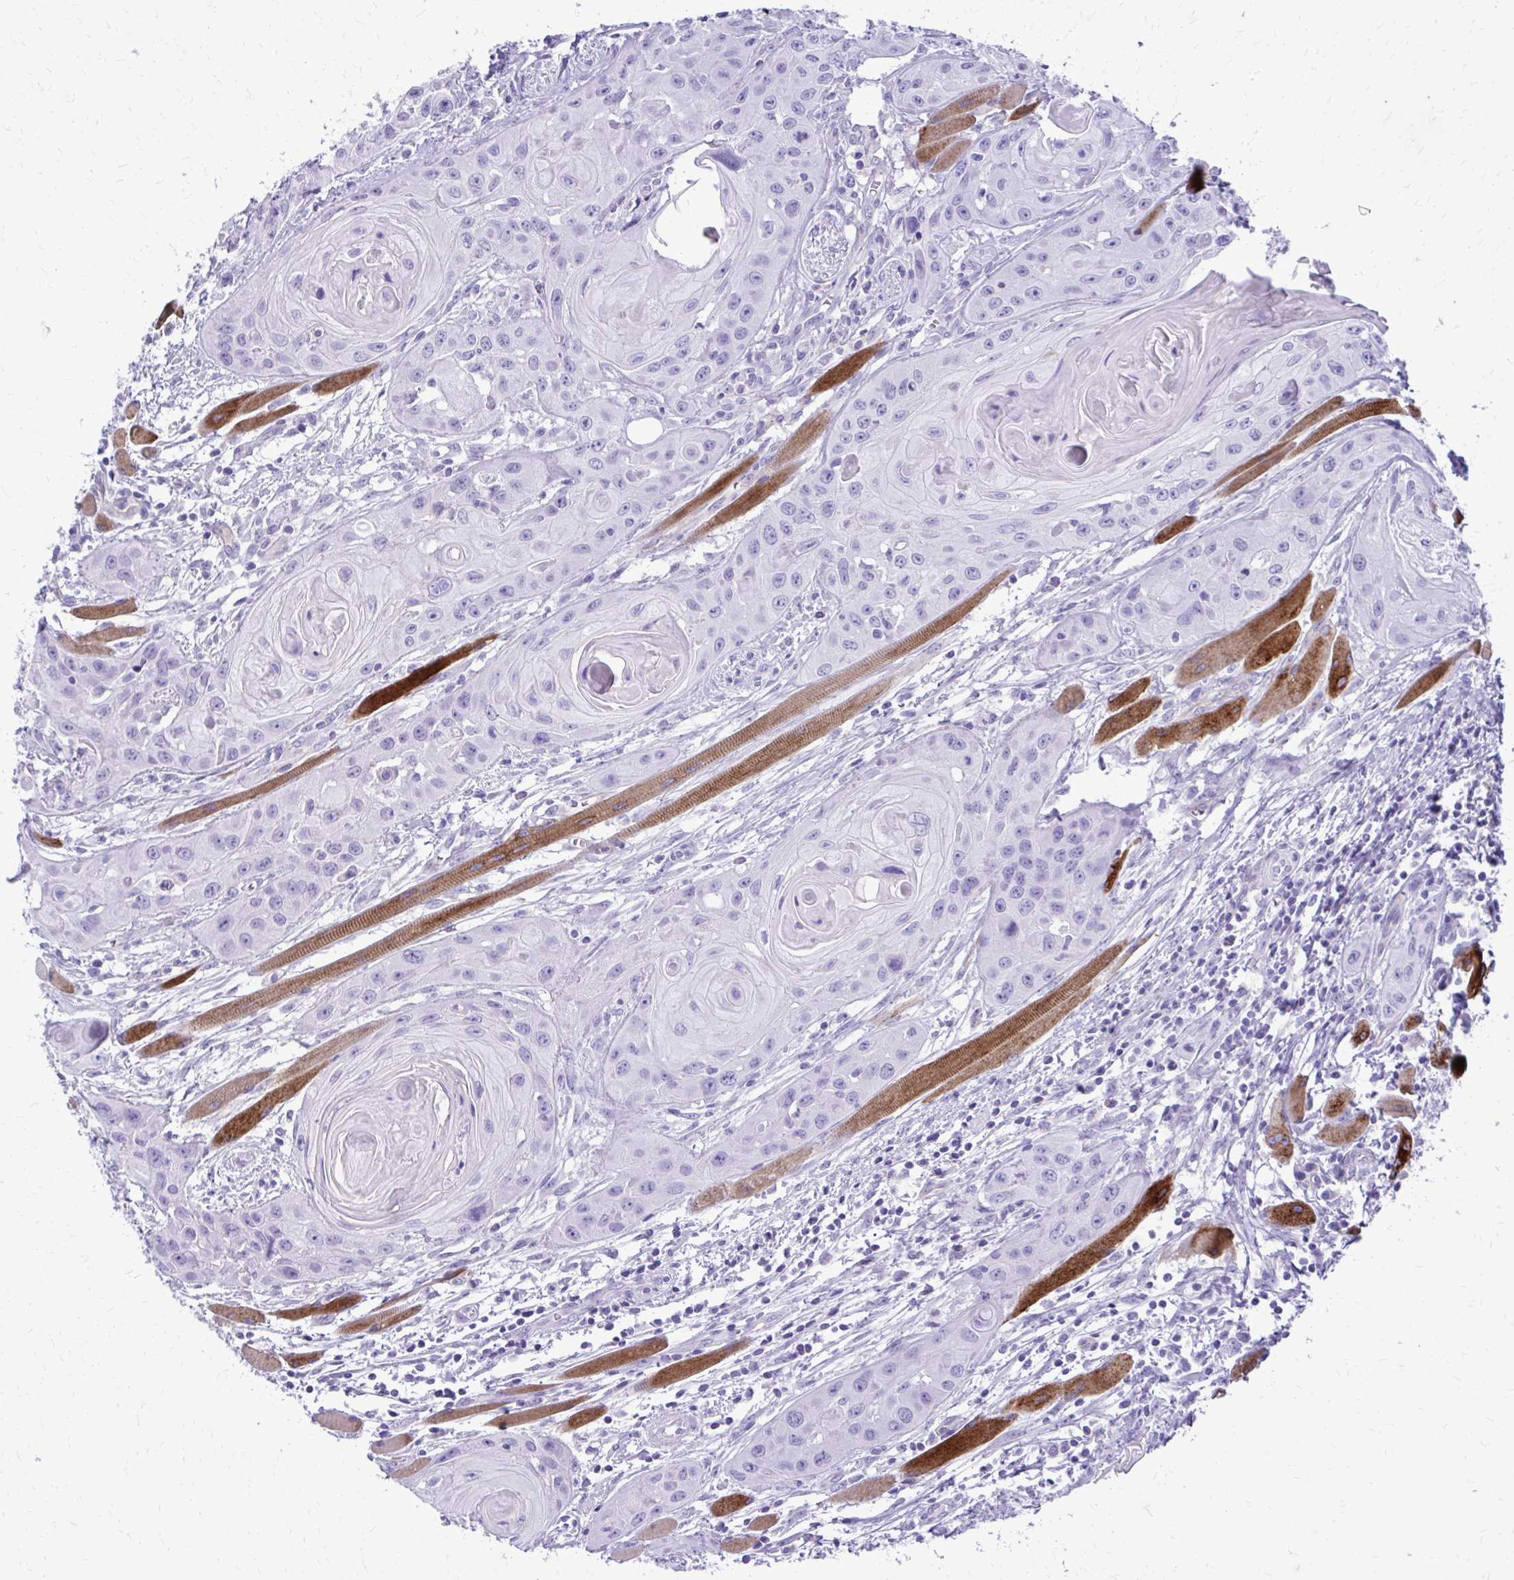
{"staining": {"intensity": "negative", "quantity": "none", "location": "none"}, "tissue": "head and neck cancer", "cell_type": "Tumor cells", "image_type": "cancer", "snomed": [{"axis": "morphology", "description": "Squamous cell carcinoma, NOS"}, {"axis": "topography", "description": "Oral tissue"}, {"axis": "topography", "description": "Head-Neck"}], "caption": "The IHC photomicrograph has no significant positivity in tumor cells of head and neck cancer tissue. Brightfield microscopy of immunohistochemistry stained with DAB (brown) and hematoxylin (blue), captured at high magnification.", "gene": "PELI3", "patient": {"sex": "male", "age": 58}}